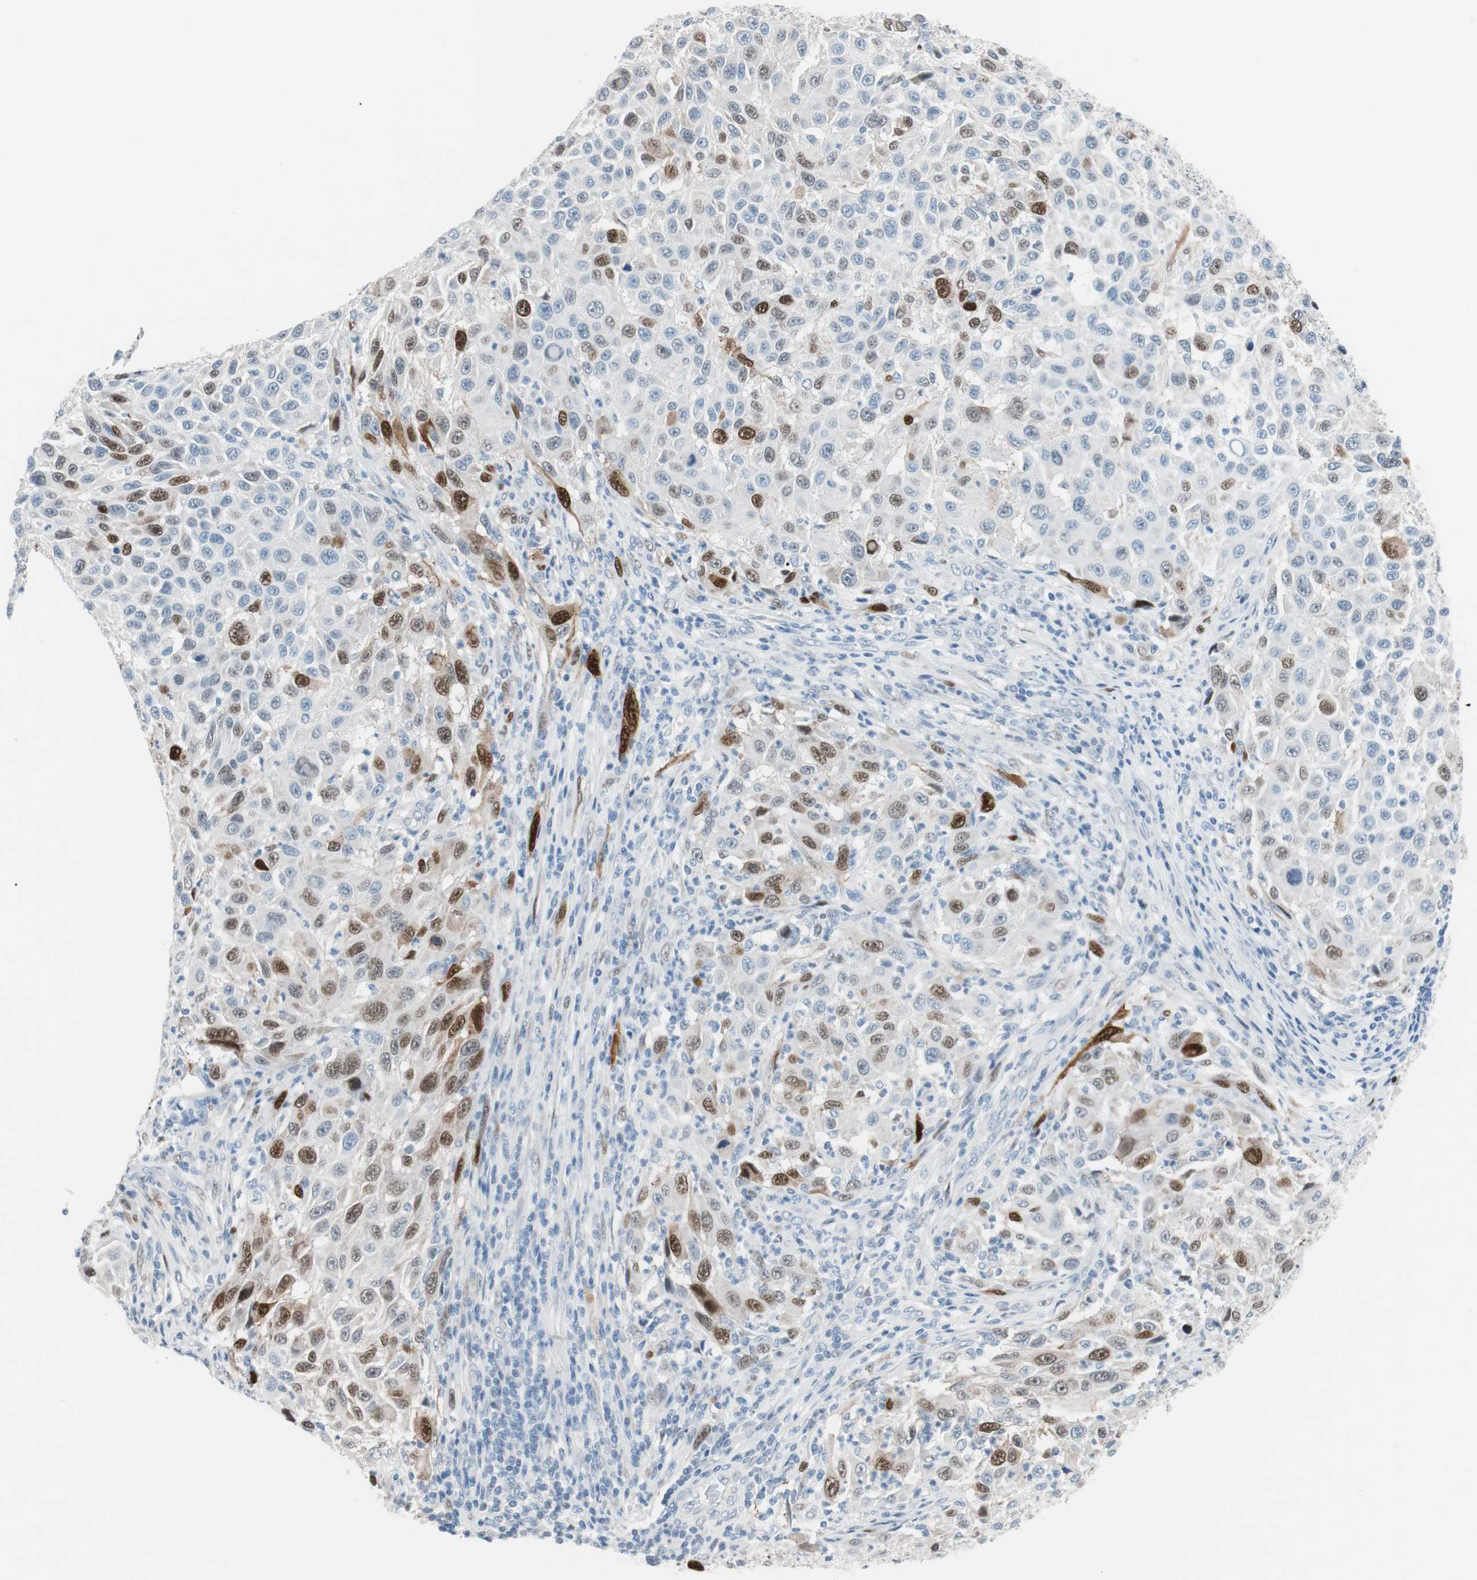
{"staining": {"intensity": "moderate", "quantity": "25%-75%", "location": "nuclear"}, "tissue": "melanoma", "cell_type": "Tumor cells", "image_type": "cancer", "snomed": [{"axis": "morphology", "description": "Malignant melanoma, Metastatic site"}, {"axis": "topography", "description": "Lymph node"}], "caption": "Melanoma stained for a protein exhibits moderate nuclear positivity in tumor cells.", "gene": "FOSL1", "patient": {"sex": "male", "age": 61}}